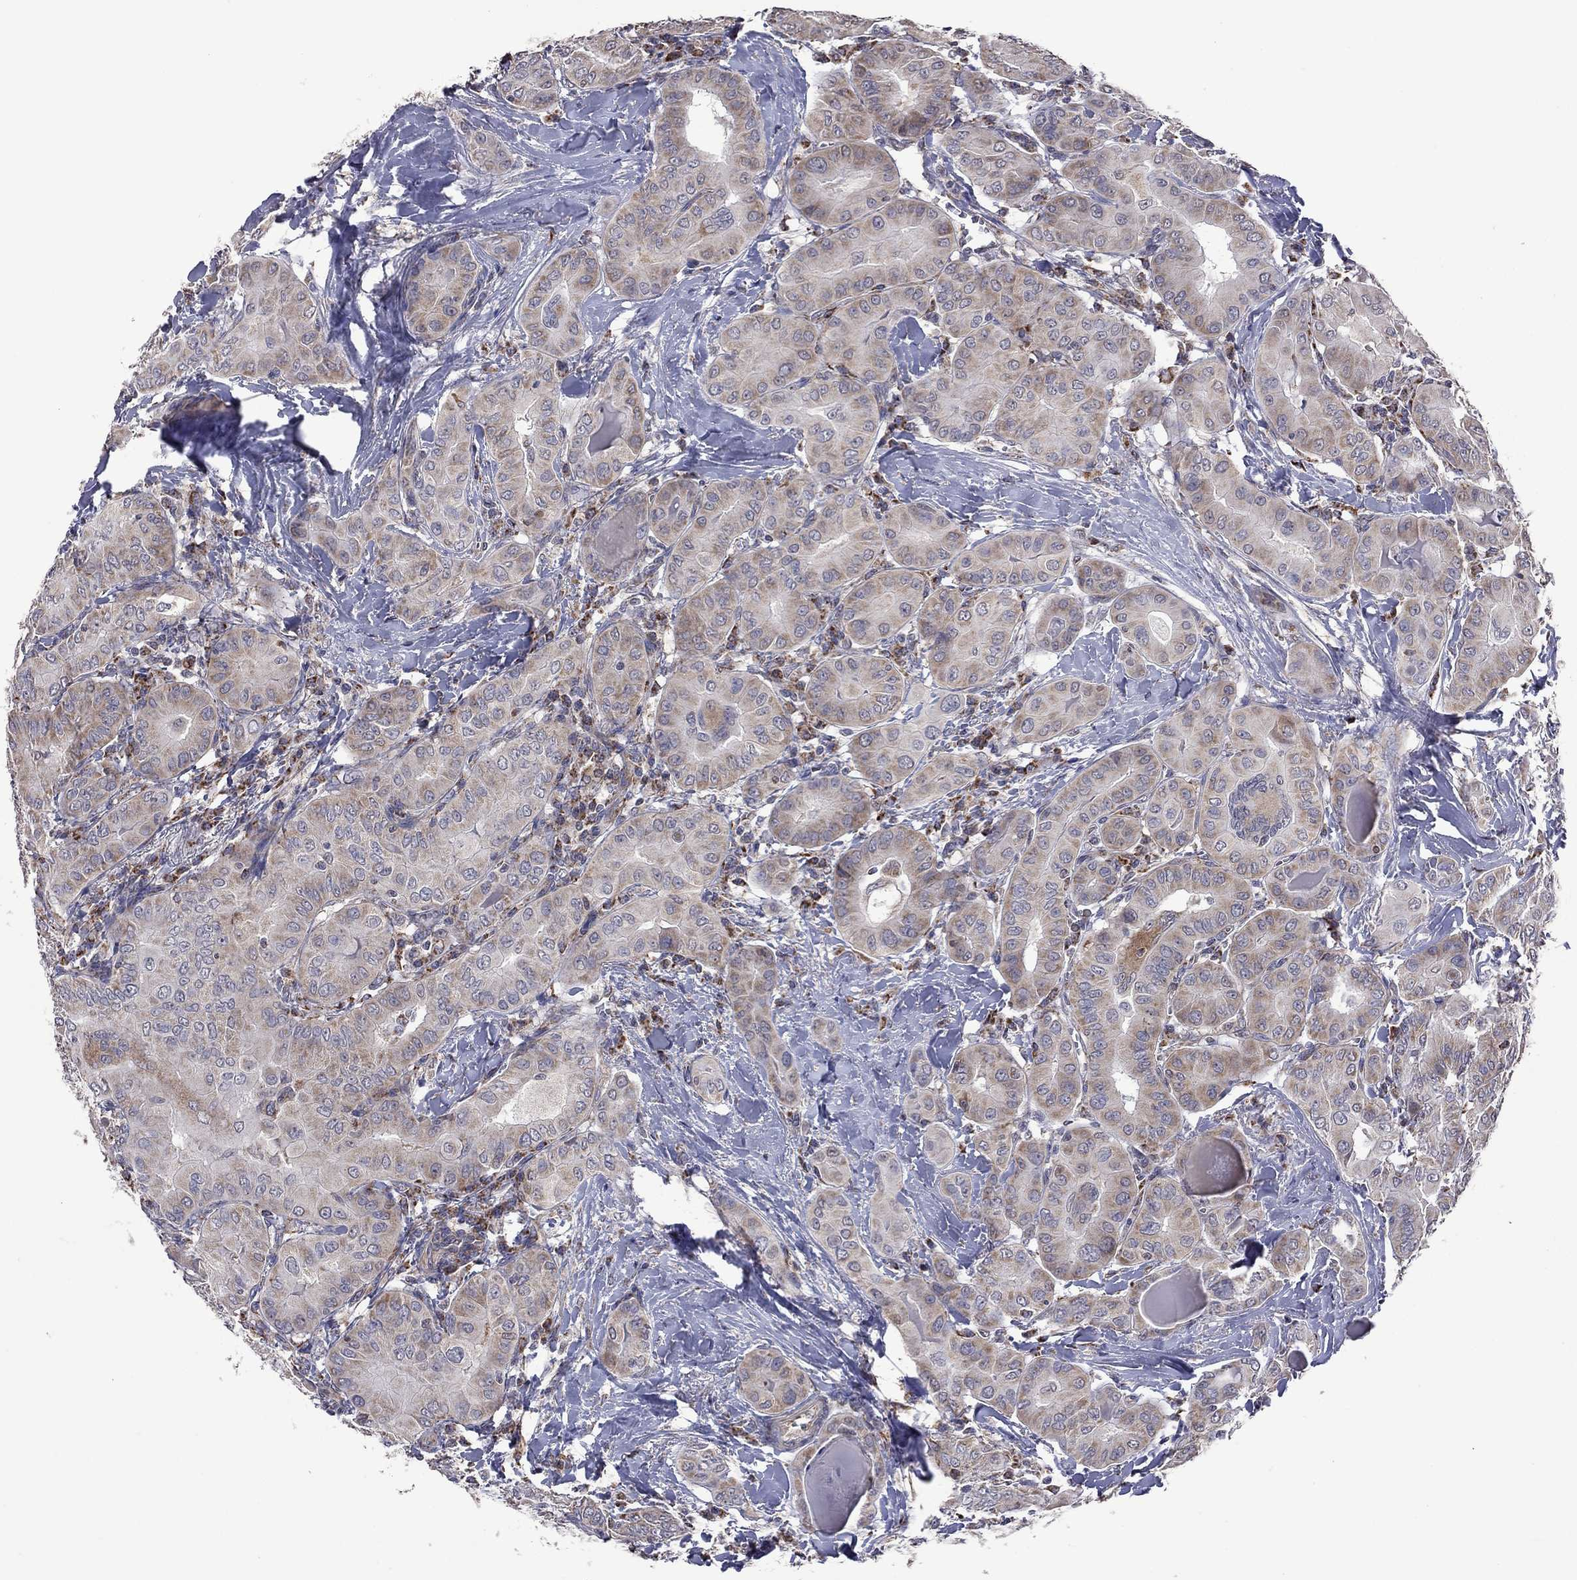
{"staining": {"intensity": "moderate", "quantity": "25%-75%", "location": "cytoplasmic/membranous"}, "tissue": "thyroid cancer", "cell_type": "Tumor cells", "image_type": "cancer", "snomed": [{"axis": "morphology", "description": "Papillary adenocarcinoma, NOS"}, {"axis": "topography", "description": "Thyroid gland"}], "caption": "Approximately 25%-75% of tumor cells in human thyroid cancer (papillary adenocarcinoma) reveal moderate cytoplasmic/membranous protein positivity as visualized by brown immunohistochemical staining.", "gene": "NDUFB1", "patient": {"sex": "female", "age": 37}}